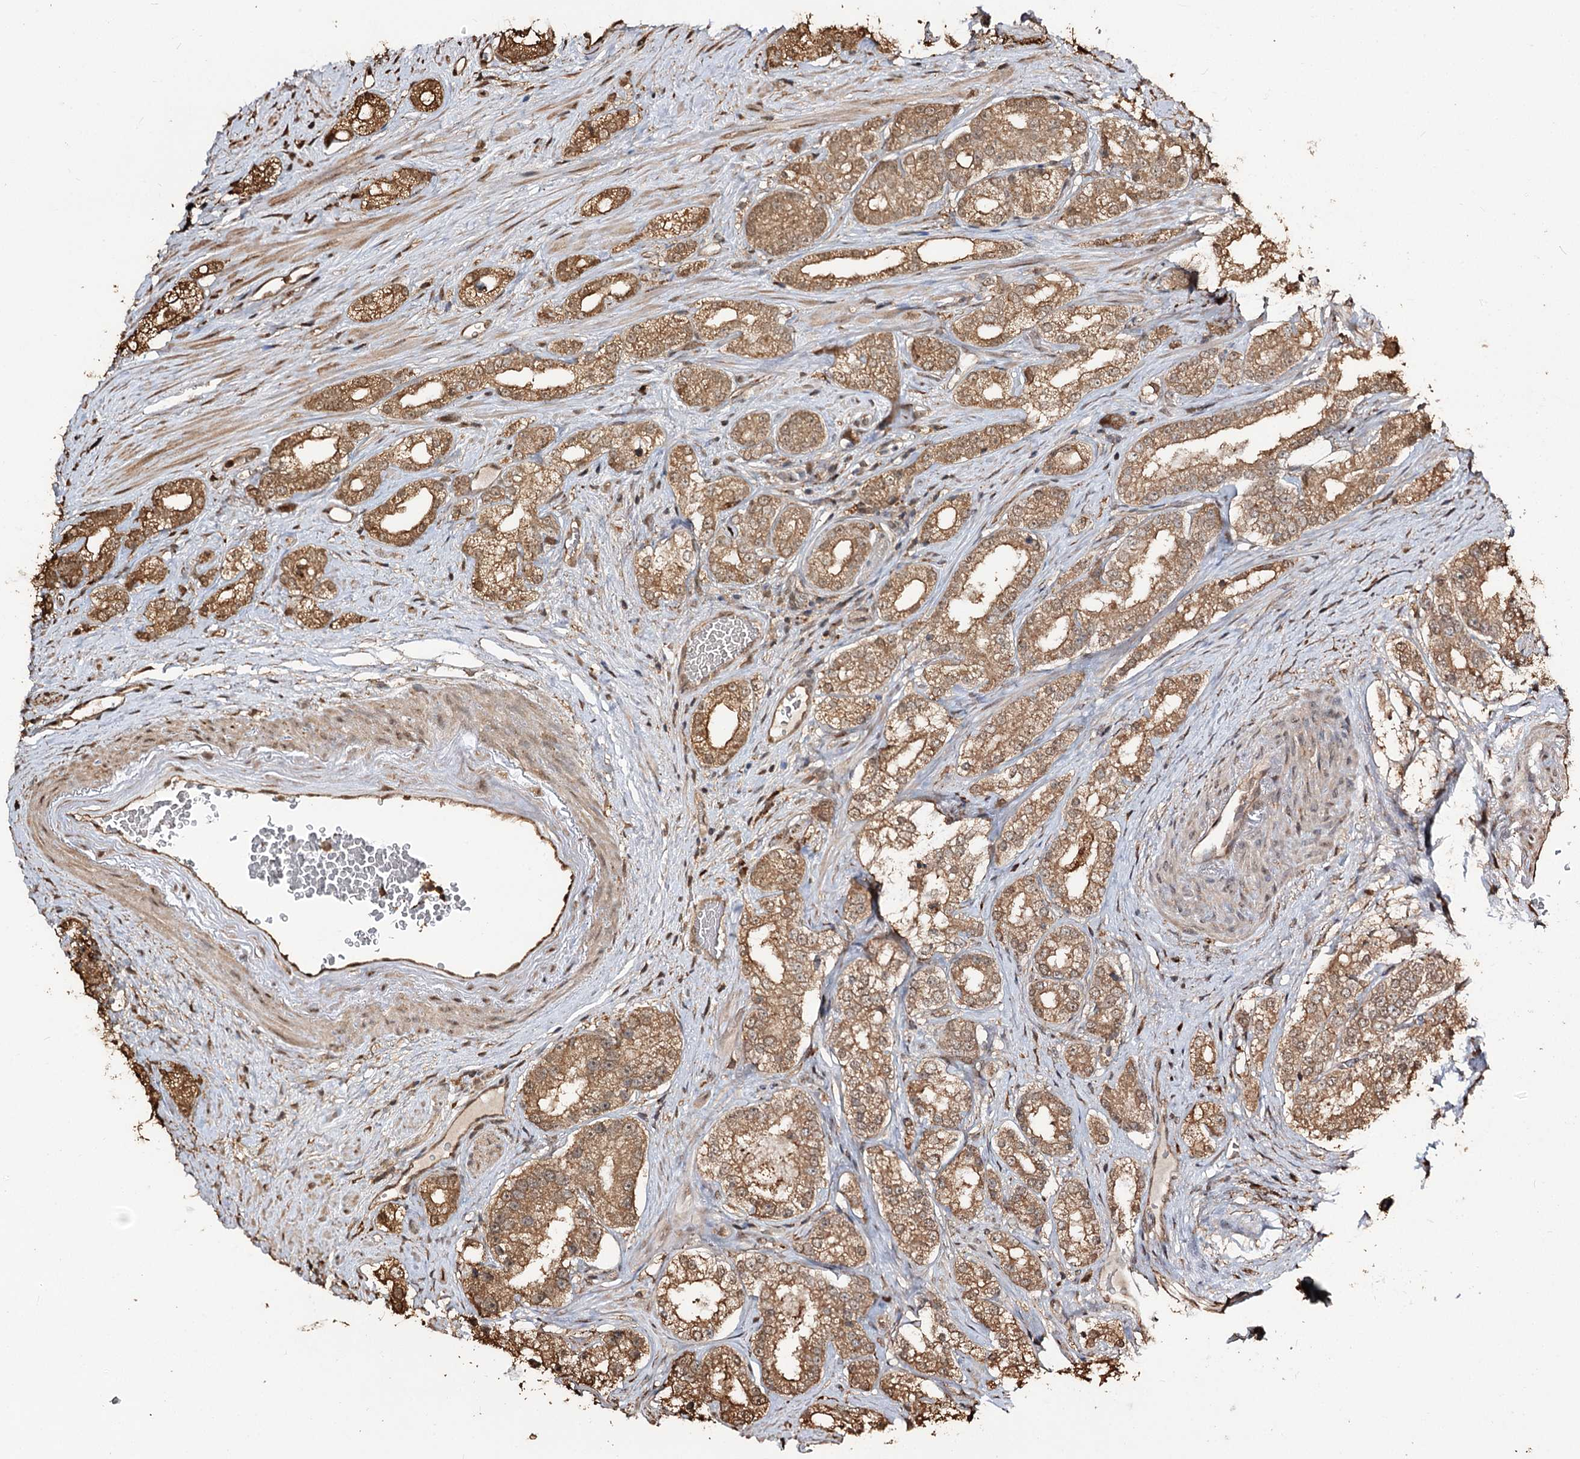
{"staining": {"intensity": "moderate", "quantity": ">75%", "location": "cytoplasmic/membranous"}, "tissue": "prostate cancer", "cell_type": "Tumor cells", "image_type": "cancer", "snomed": [{"axis": "morphology", "description": "Normal tissue, NOS"}, {"axis": "morphology", "description": "Adenocarcinoma, High grade"}, {"axis": "topography", "description": "Prostate"}], "caption": "Protein staining demonstrates moderate cytoplasmic/membranous expression in approximately >75% of tumor cells in prostate cancer.", "gene": "PLCH1", "patient": {"sex": "male", "age": 83}}